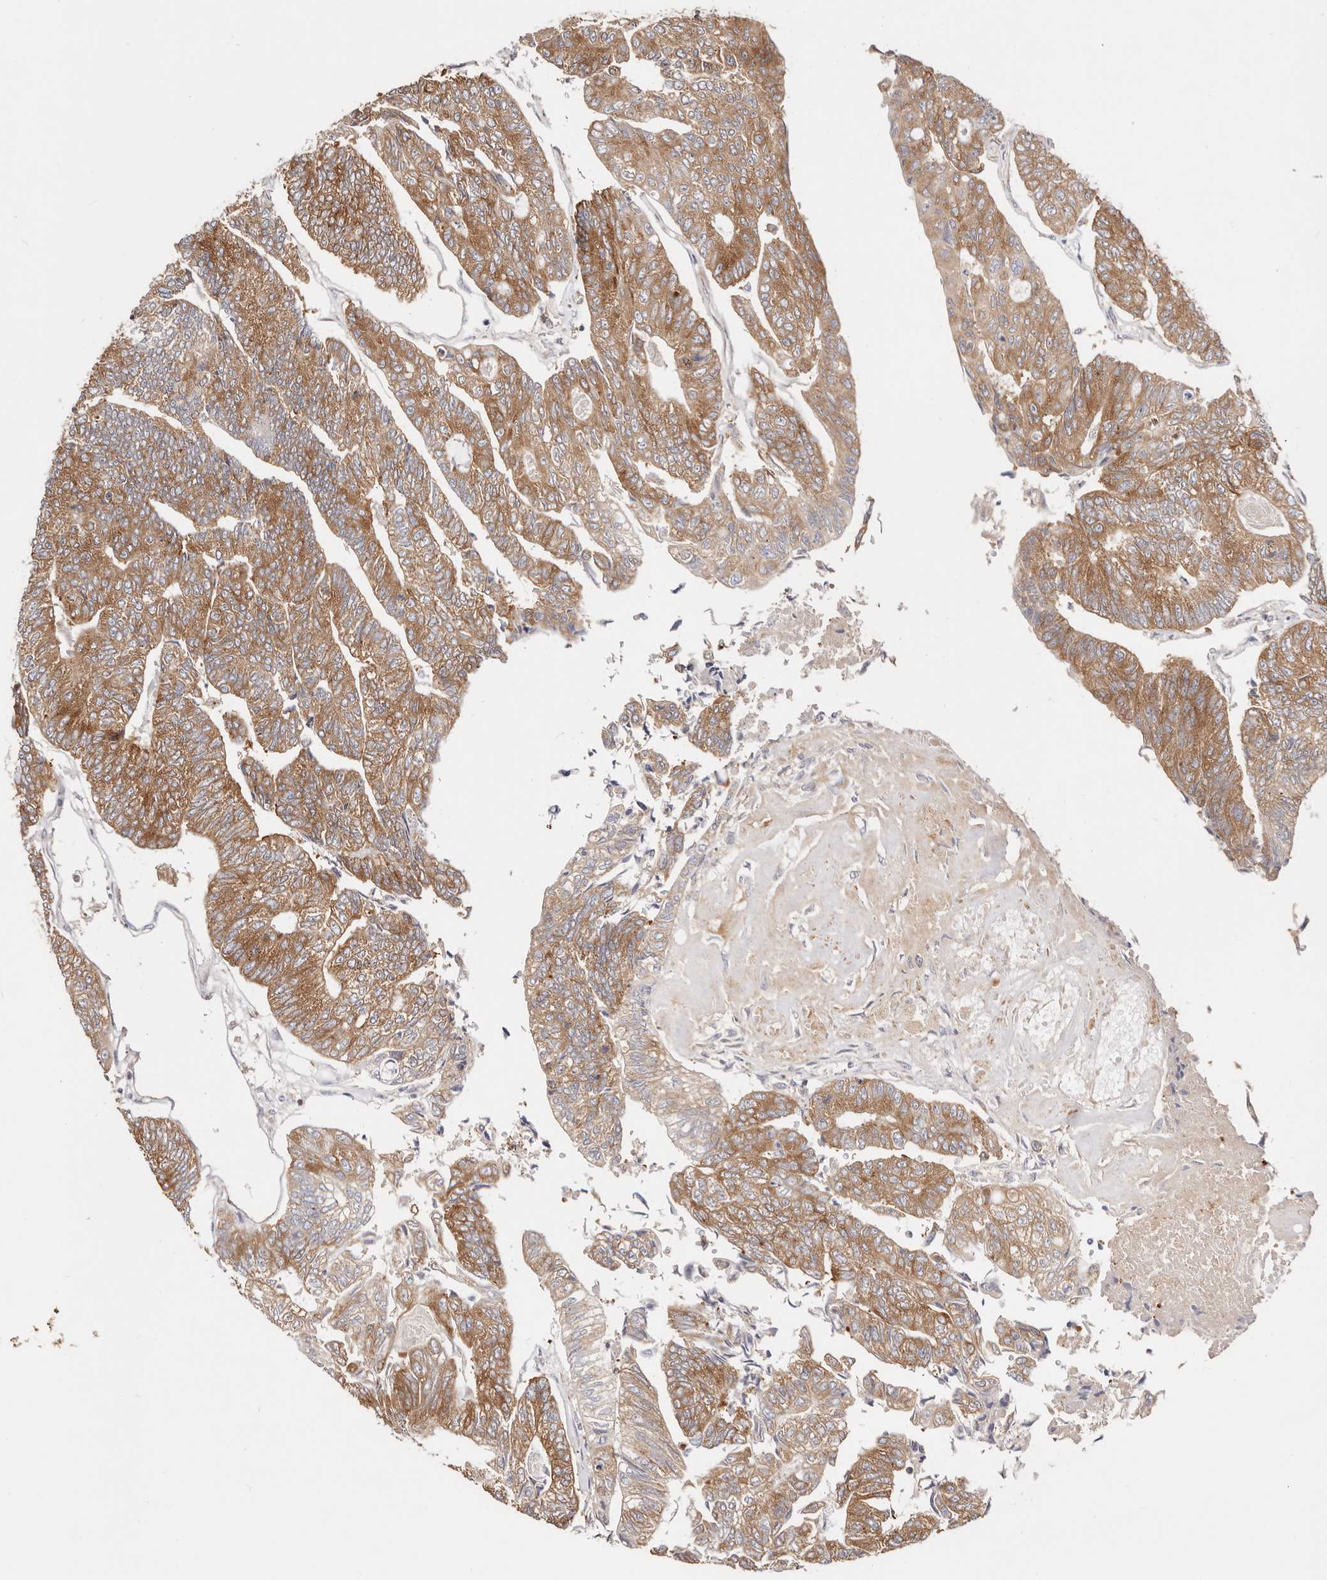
{"staining": {"intensity": "moderate", "quantity": ">75%", "location": "cytoplasmic/membranous"}, "tissue": "colorectal cancer", "cell_type": "Tumor cells", "image_type": "cancer", "snomed": [{"axis": "morphology", "description": "Adenocarcinoma, NOS"}, {"axis": "topography", "description": "Colon"}], "caption": "Brown immunohistochemical staining in human adenocarcinoma (colorectal) demonstrates moderate cytoplasmic/membranous expression in approximately >75% of tumor cells. (Stains: DAB (3,3'-diaminobenzidine) in brown, nuclei in blue, Microscopy: brightfield microscopy at high magnification).", "gene": "GNA13", "patient": {"sex": "female", "age": 67}}